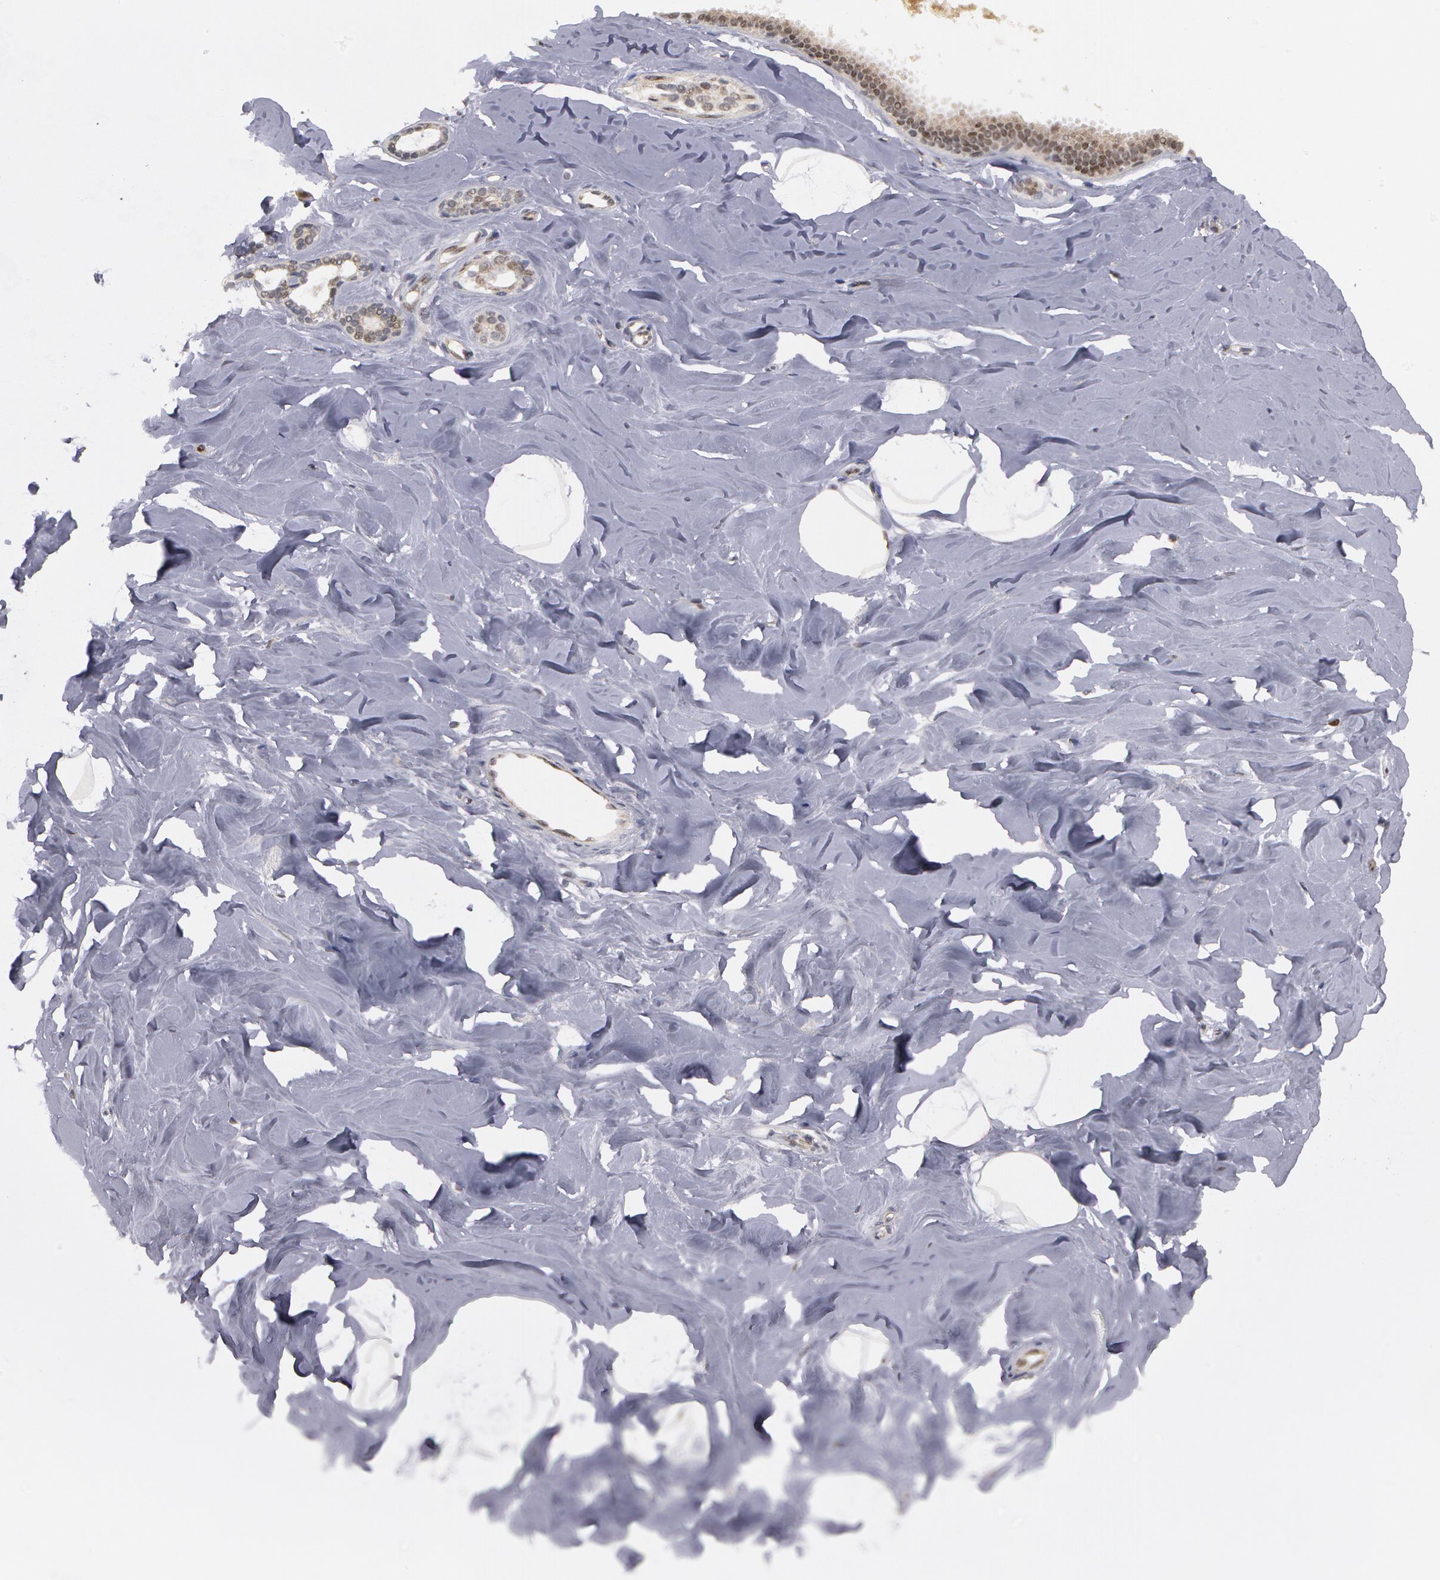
{"staining": {"intensity": "weak", "quantity": ">75%", "location": "nuclear"}, "tissue": "breast", "cell_type": "Adipocytes", "image_type": "normal", "snomed": [{"axis": "morphology", "description": "Normal tissue, NOS"}, {"axis": "topography", "description": "Breast"}], "caption": "An image of human breast stained for a protein demonstrates weak nuclear brown staining in adipocytes. The staining was performed using DAB (3,3'-diaminobenzidine) to visualize the protein expression in brown, while the nuclei were stained in blue with hematoxylin (Magnification: 20x).", "gene": "STX5", "patient": {"sex": "female", "age": 54}}